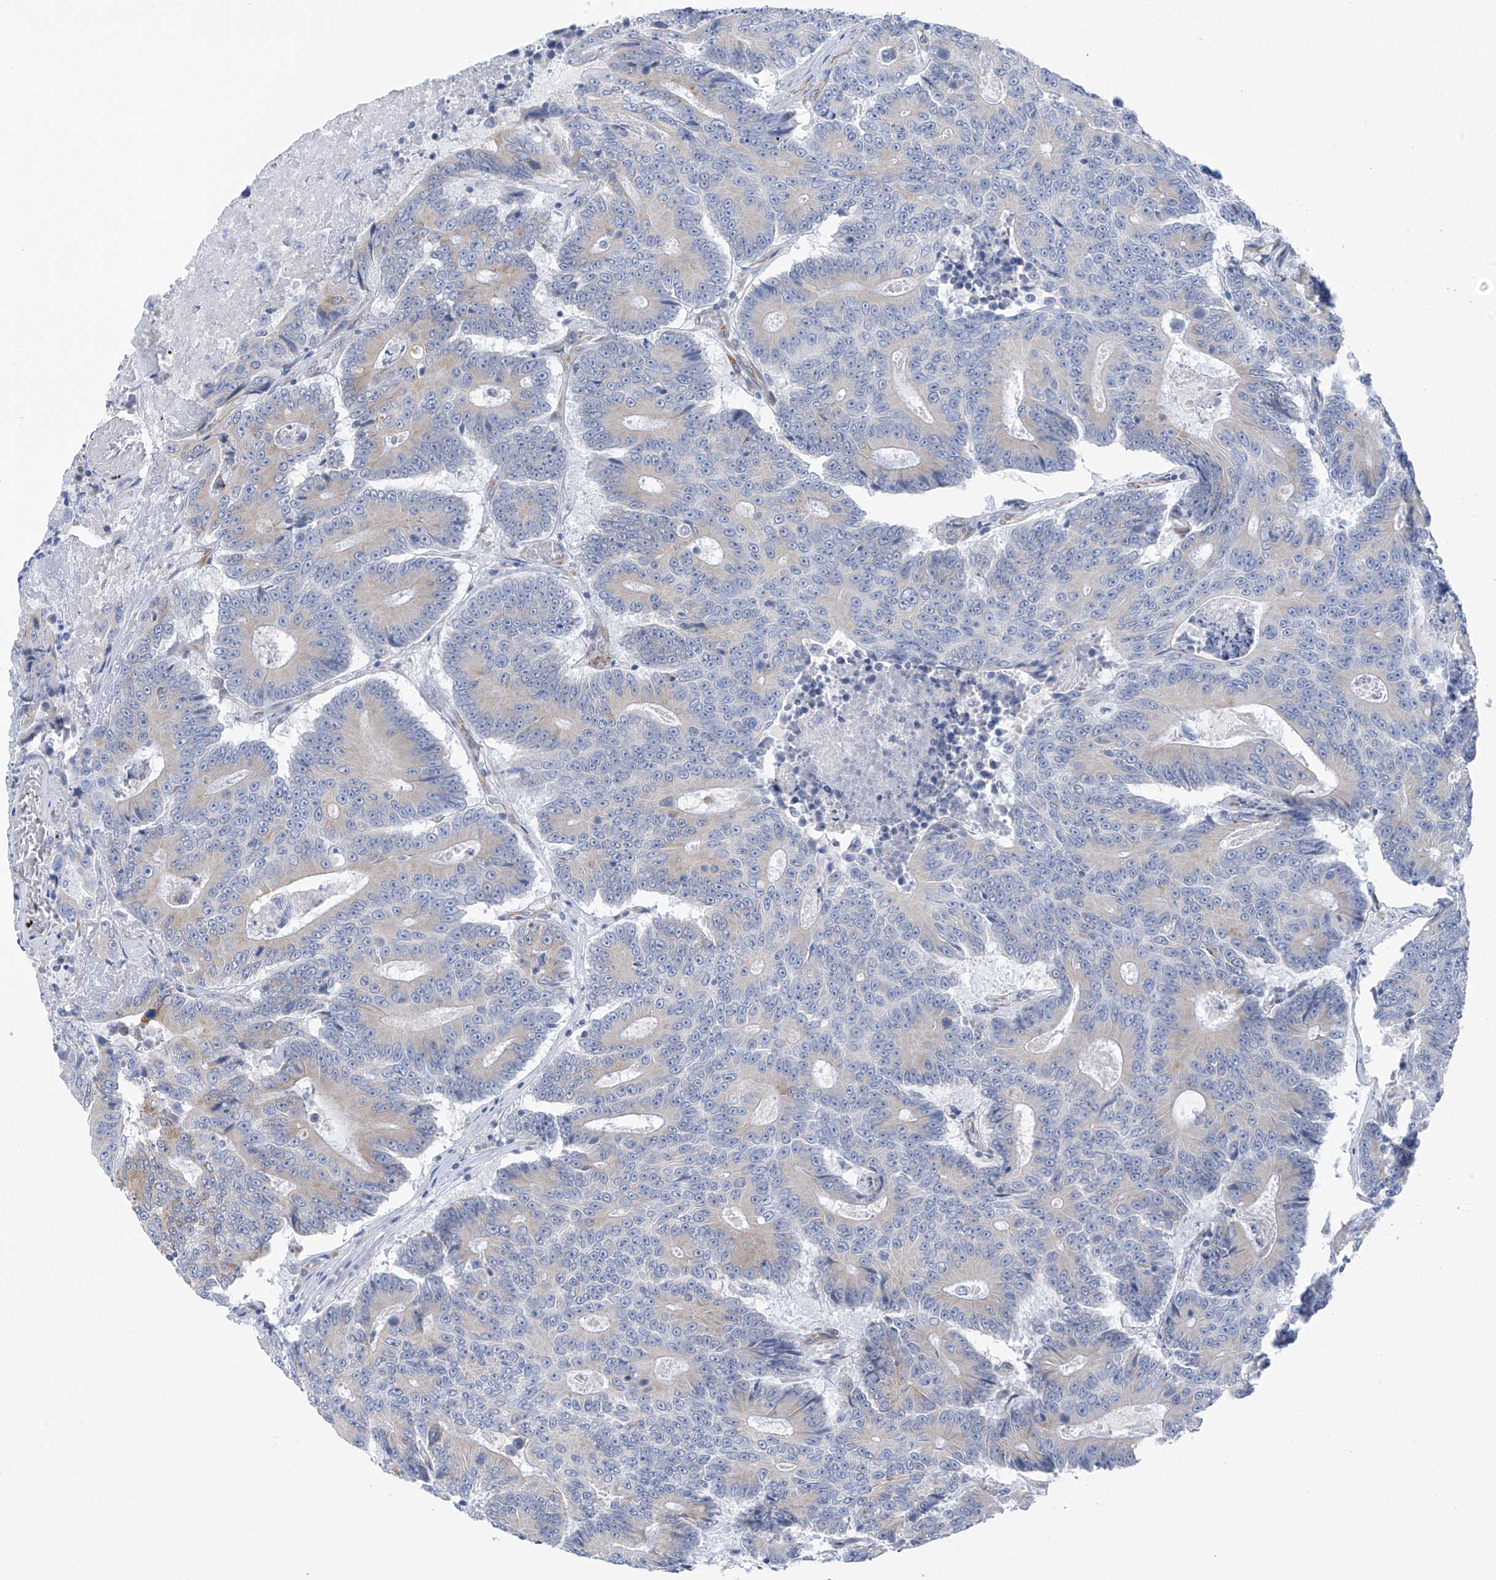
{"staining": {"intensity": "negative", "quantity": "none", "location": "none"}, "tissue": "colorectal cancer", "cell_type": "Tumor cells", "image_type": "cancer", "snomed": [{"axis": "morphology", "description": "Adenocarcinoma, NOS"}, {"axis": "topography", "description": "Colon"}], "caption": "The immunohistochemistry photomicrograph has no significant staining in tumor cells of colorectal adenocarcinoma tissue. The staining is performed using DAB (3,3'-diaminobenzidine) brown chromogen with nuclei counter-stained in using hematoxylin.", "gene": "RCN2", "patient": {"sex": "male", "age": 83}}